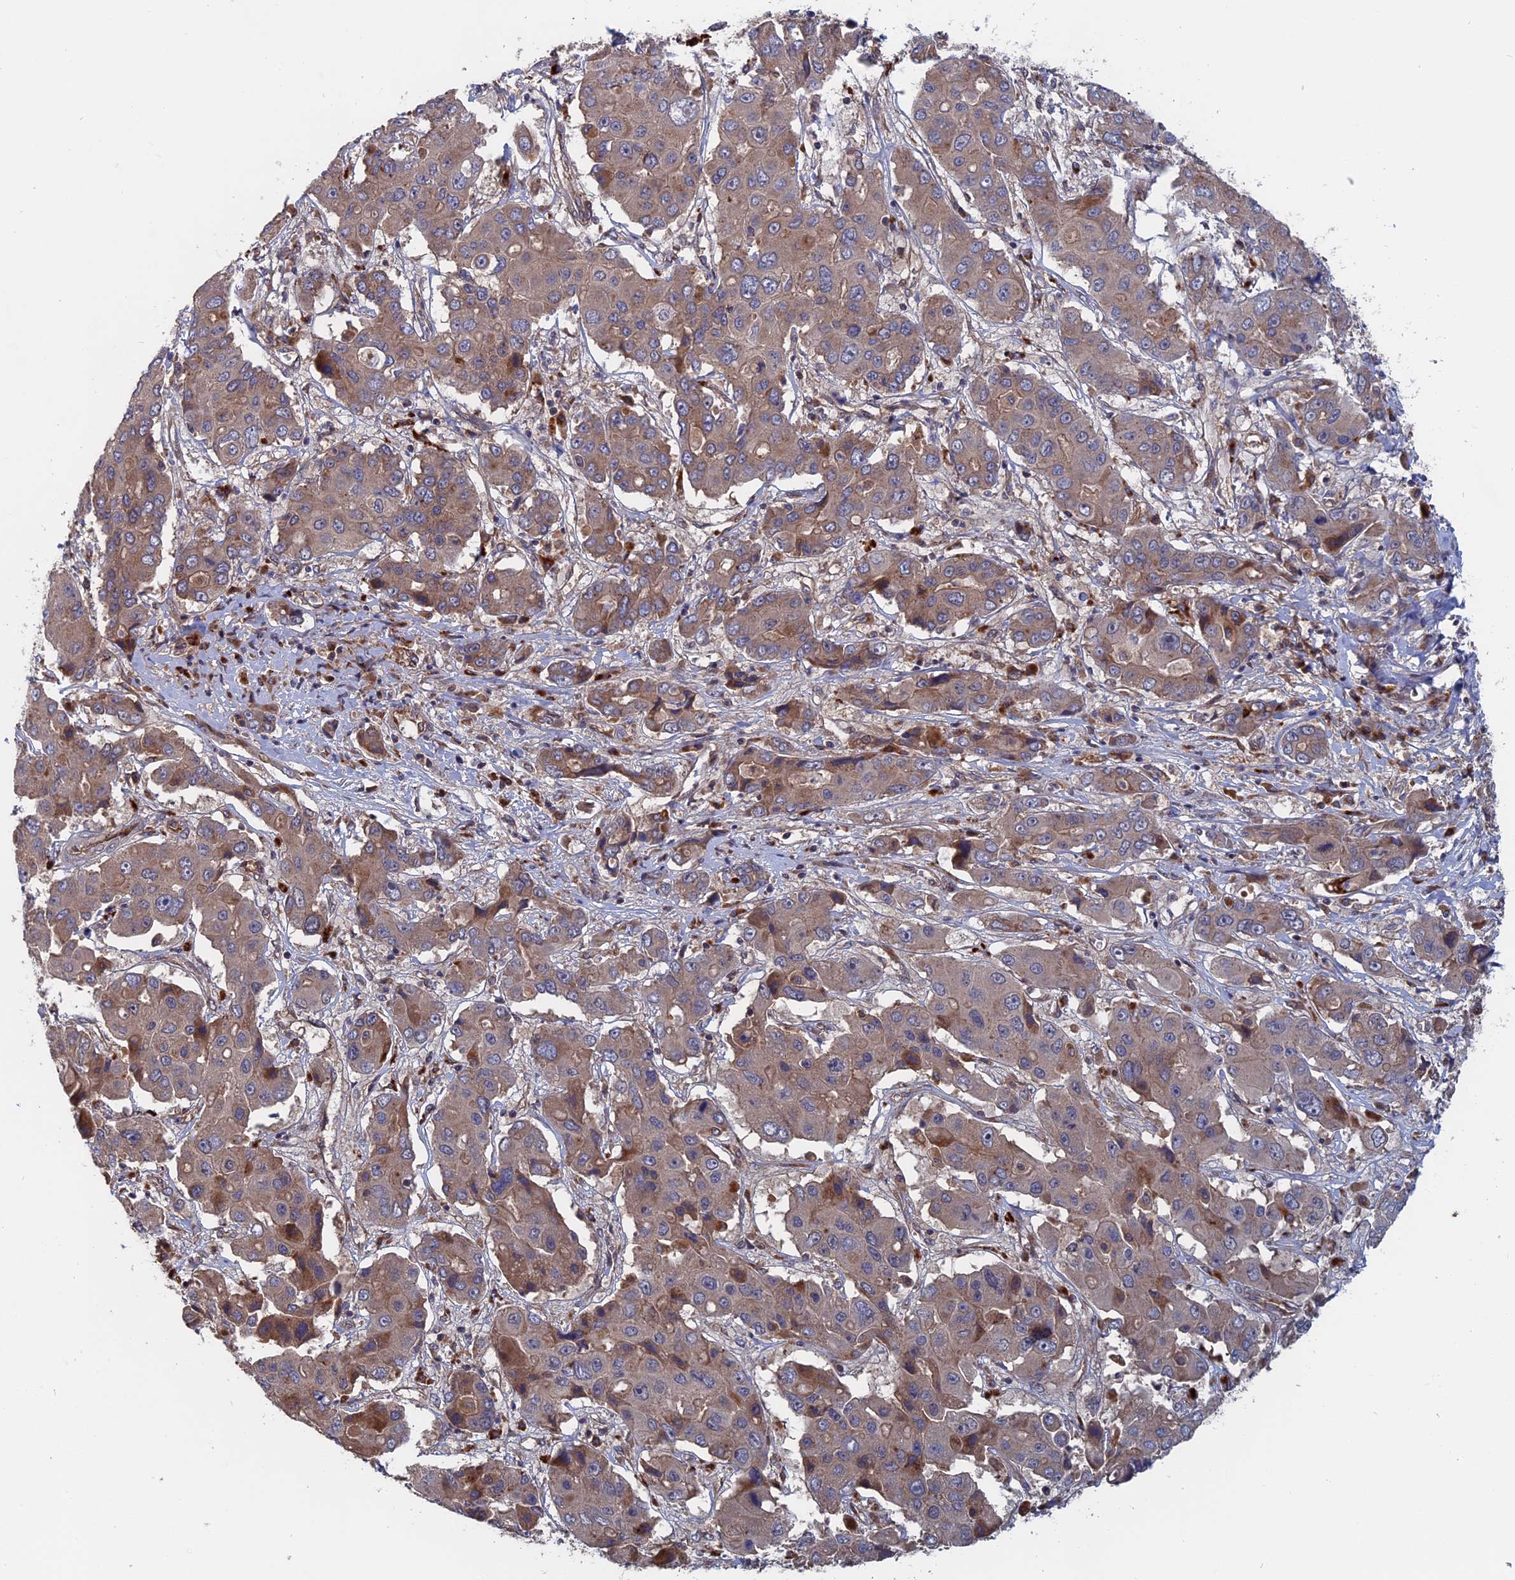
{"staining": {"intensity": "weak", "quantity": "25%-75%", "location": "cytoplasmic/membranous"}, "tissue": "liver cancer", "cell_type": "Tumor cells", "image_type": "cancer", "snomed": [{"axis": "morphology", "description": "Cholangiocarcinoma"}, {"axis": "topography", "description": "Liver"}], "caption": "This image demonstrates immunohistochemistry staining of cholangiocarcinoma (liver), with low weak cytoplasmic/membranous expression in about 25%-75% of tumor cells.", "gene": "TRAPPC2L", "patient": {"sex": "male", "age": 67}}